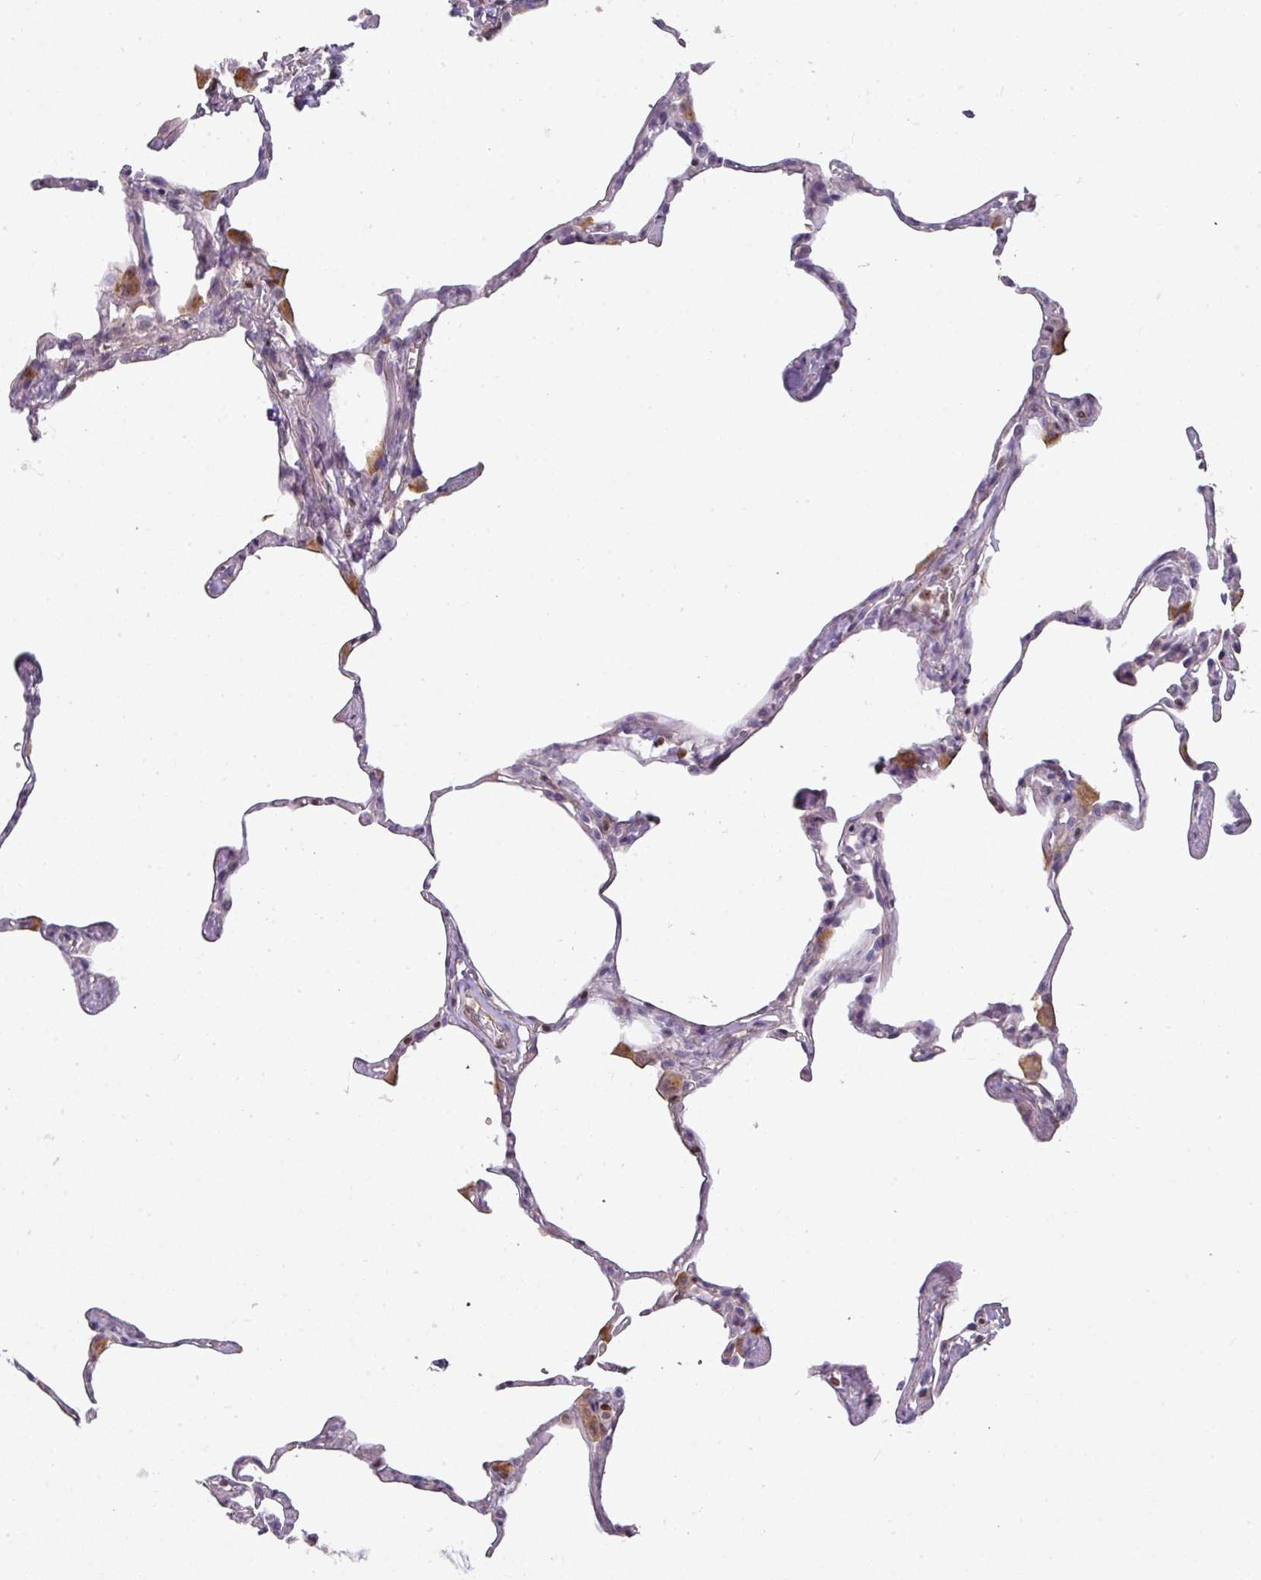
{"staining": {"intensity": "negative", "quantity": "none", "location": "none"}, "tissue": "lung", "cell_type": "Alveolar cells", "image_type": "normal", "snomed": [{"axis": "morphology", "description": "Normal tissue, NOS"}, {"axis": "topography", "description": "Lung"}], "caption": "Immunohistochemical staining of unremarkable human lung demonstrates no significant expression in alveolar cells.", "gene": "STAT5A", "patient": {"sex": "male", "age": 65}}